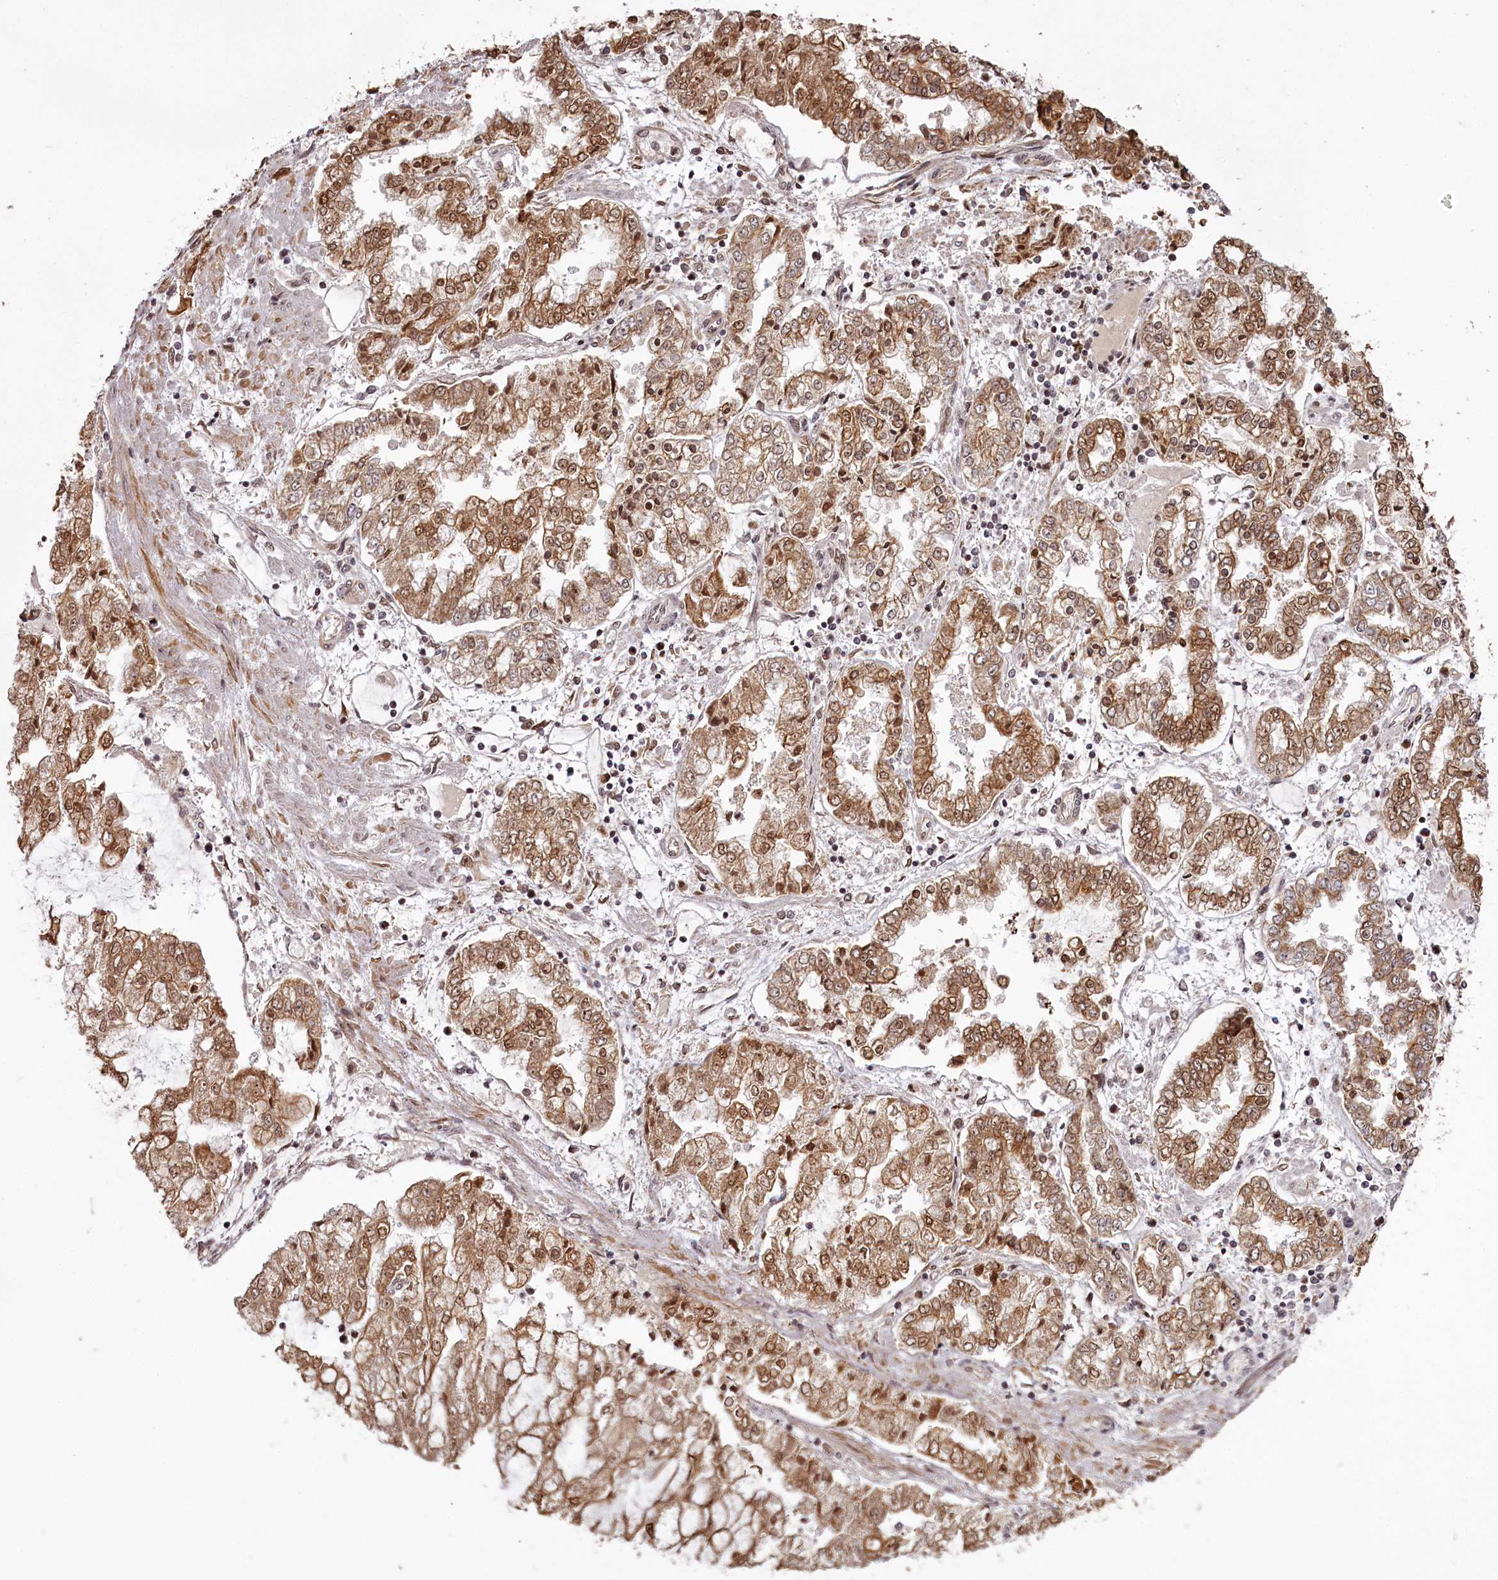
{"staining": {"intensity": "moderate", "quantity": ">75%", "location": "cytoplasmic/membranous,nuclear"}, "tissue": "stomach cancer", "cell_type": "Tumor cells", "image_type": "cancer", "snomed": [{"axis": "morphology", "description": "Adenocarcinoma, NOS"}, {"axis": "topography", "description": "Stomach"}], "caption": "A micrograph of stomach cancer stained for a protein exhibits moderate cytoplasmic/membranous and nuclear brown staining in tumor cells. The protein of interest is shown in brown color, while the nuclei are stained blue.", "gene": "THYN1", "patient": {"sex": "male", "age": 76}}